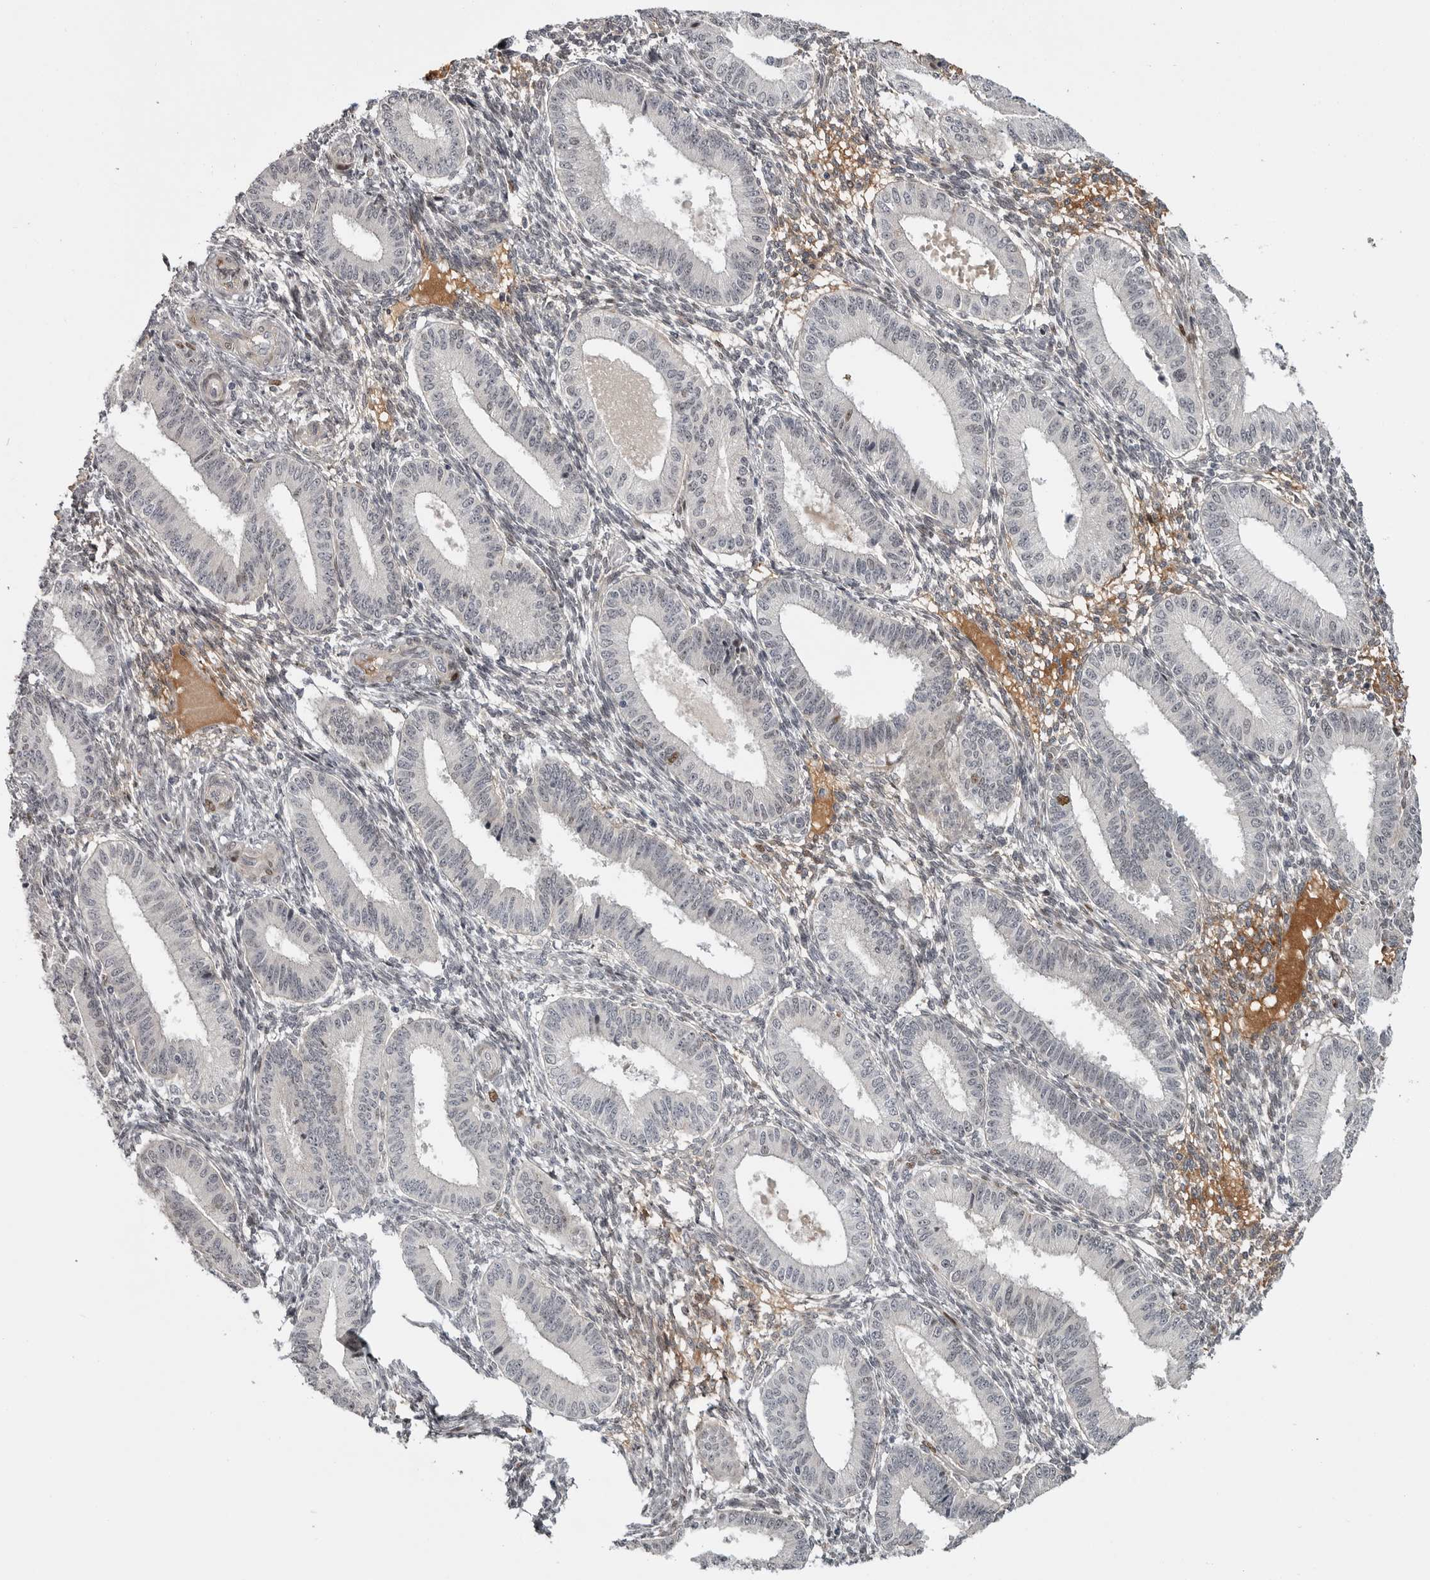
{"staining": {"intensity": "negative", "quantity": "none", "location": "none"}, "tissue": "endometrium", "cell_type": "Cells in endometrial stroma", "image_type": "normal", "snomed": [{"axis": "morphology", "description": "Normal tissue, NOS"}, {"axis": "topography", "description": "Endometrium"}], "caption": "The immunohistochemistry micrograph has no significant expression in cells in endometrial stroma of endometrium.", "gene": "ZNF277", "patient": {"sex": "female", "age": 39}}